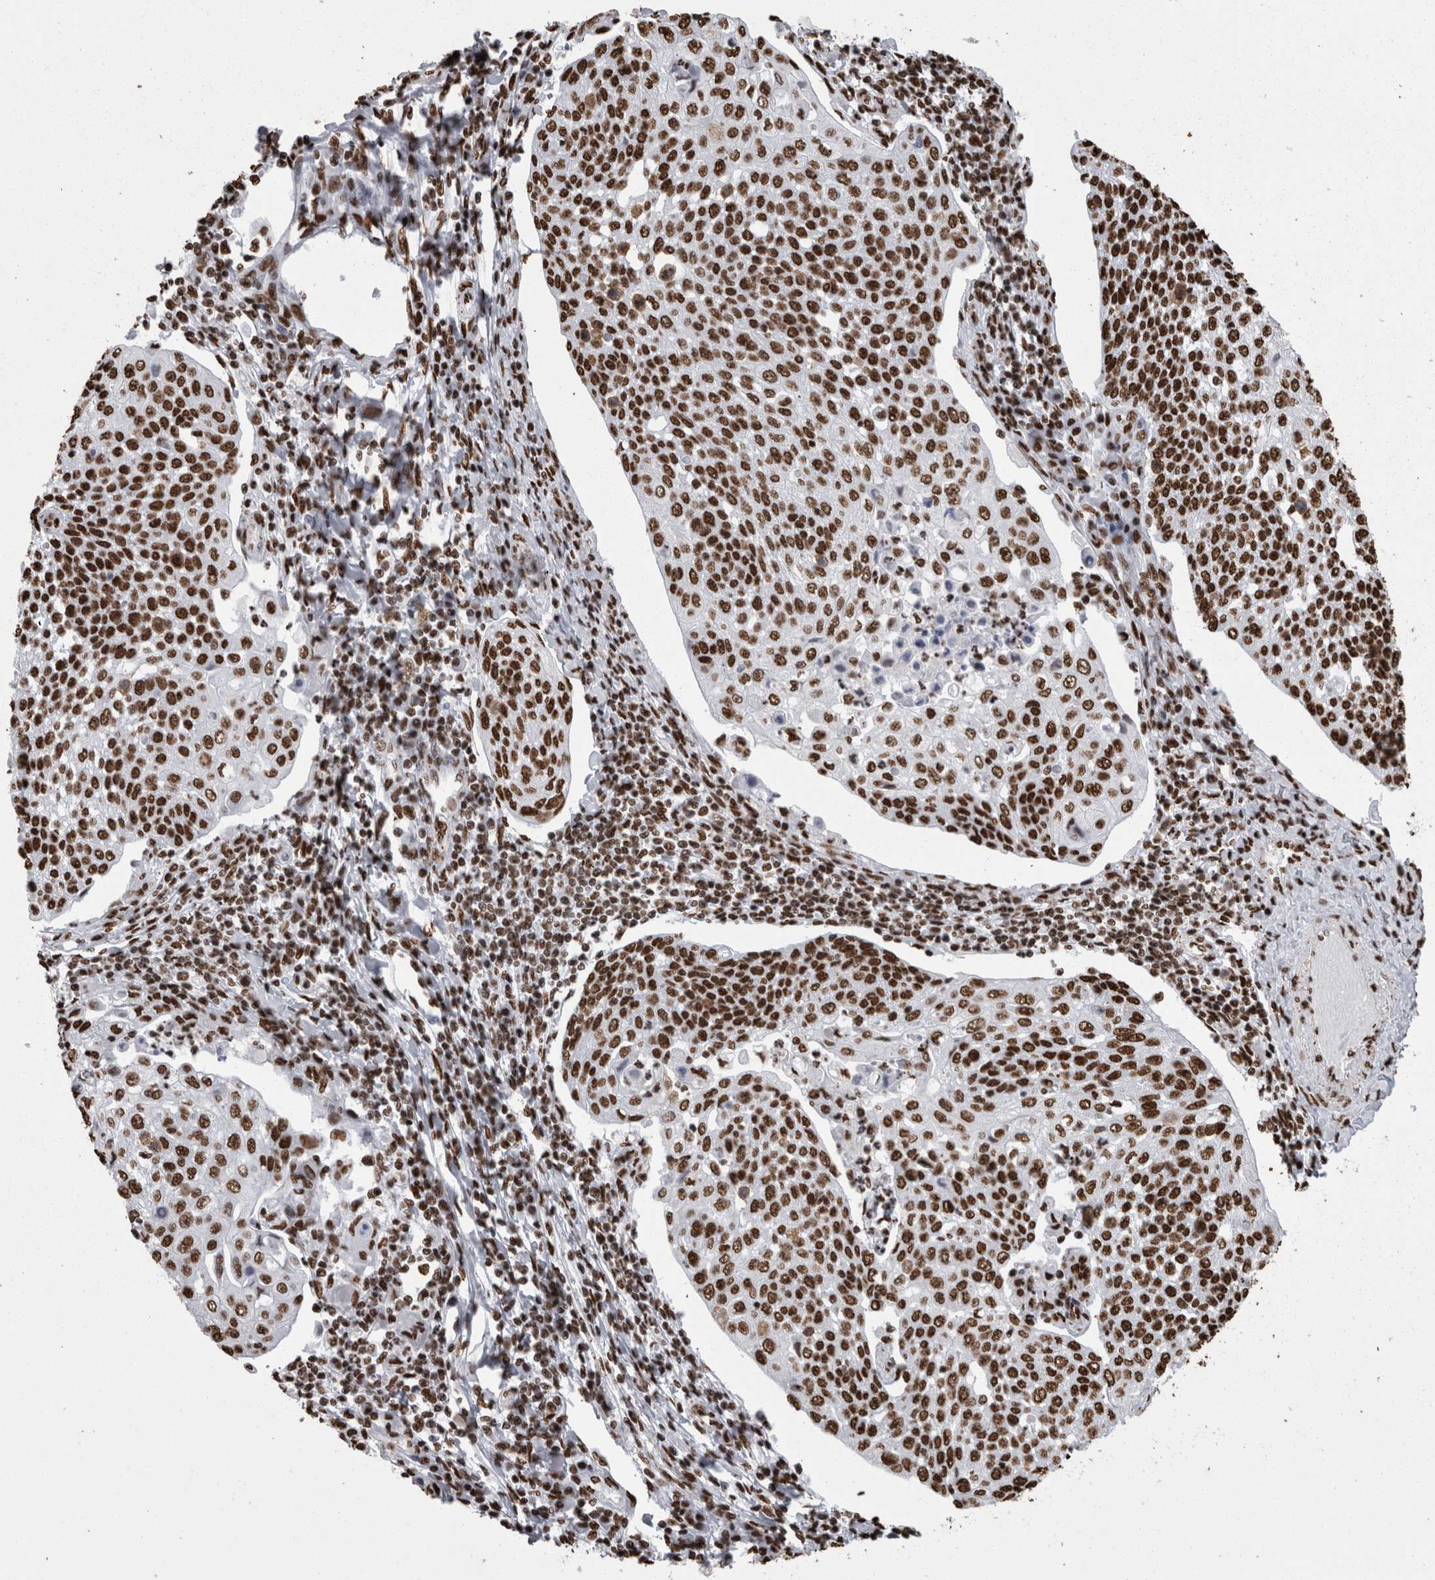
{"staining": {"intensity": "strong", "quantity": ">75%", "location": "nuclear"}, "tissue": "cervical cancer", "cell_type": "Tumor cells", "image_type": "cancer", "snomed": [{"axis": "morphology", "description": "Squamous cell carcinoma, NOS"}, {"axis": "topography", "description": "Cervix"}], "caption": "The histopathology image displays a brown stain indicating the presence of a protein in the nuclear of tumor cells in cervical cancer (squamous cell carcinoma).", "gene": "HNRNPM", "patient": {"sex": "female", "age": 34}}